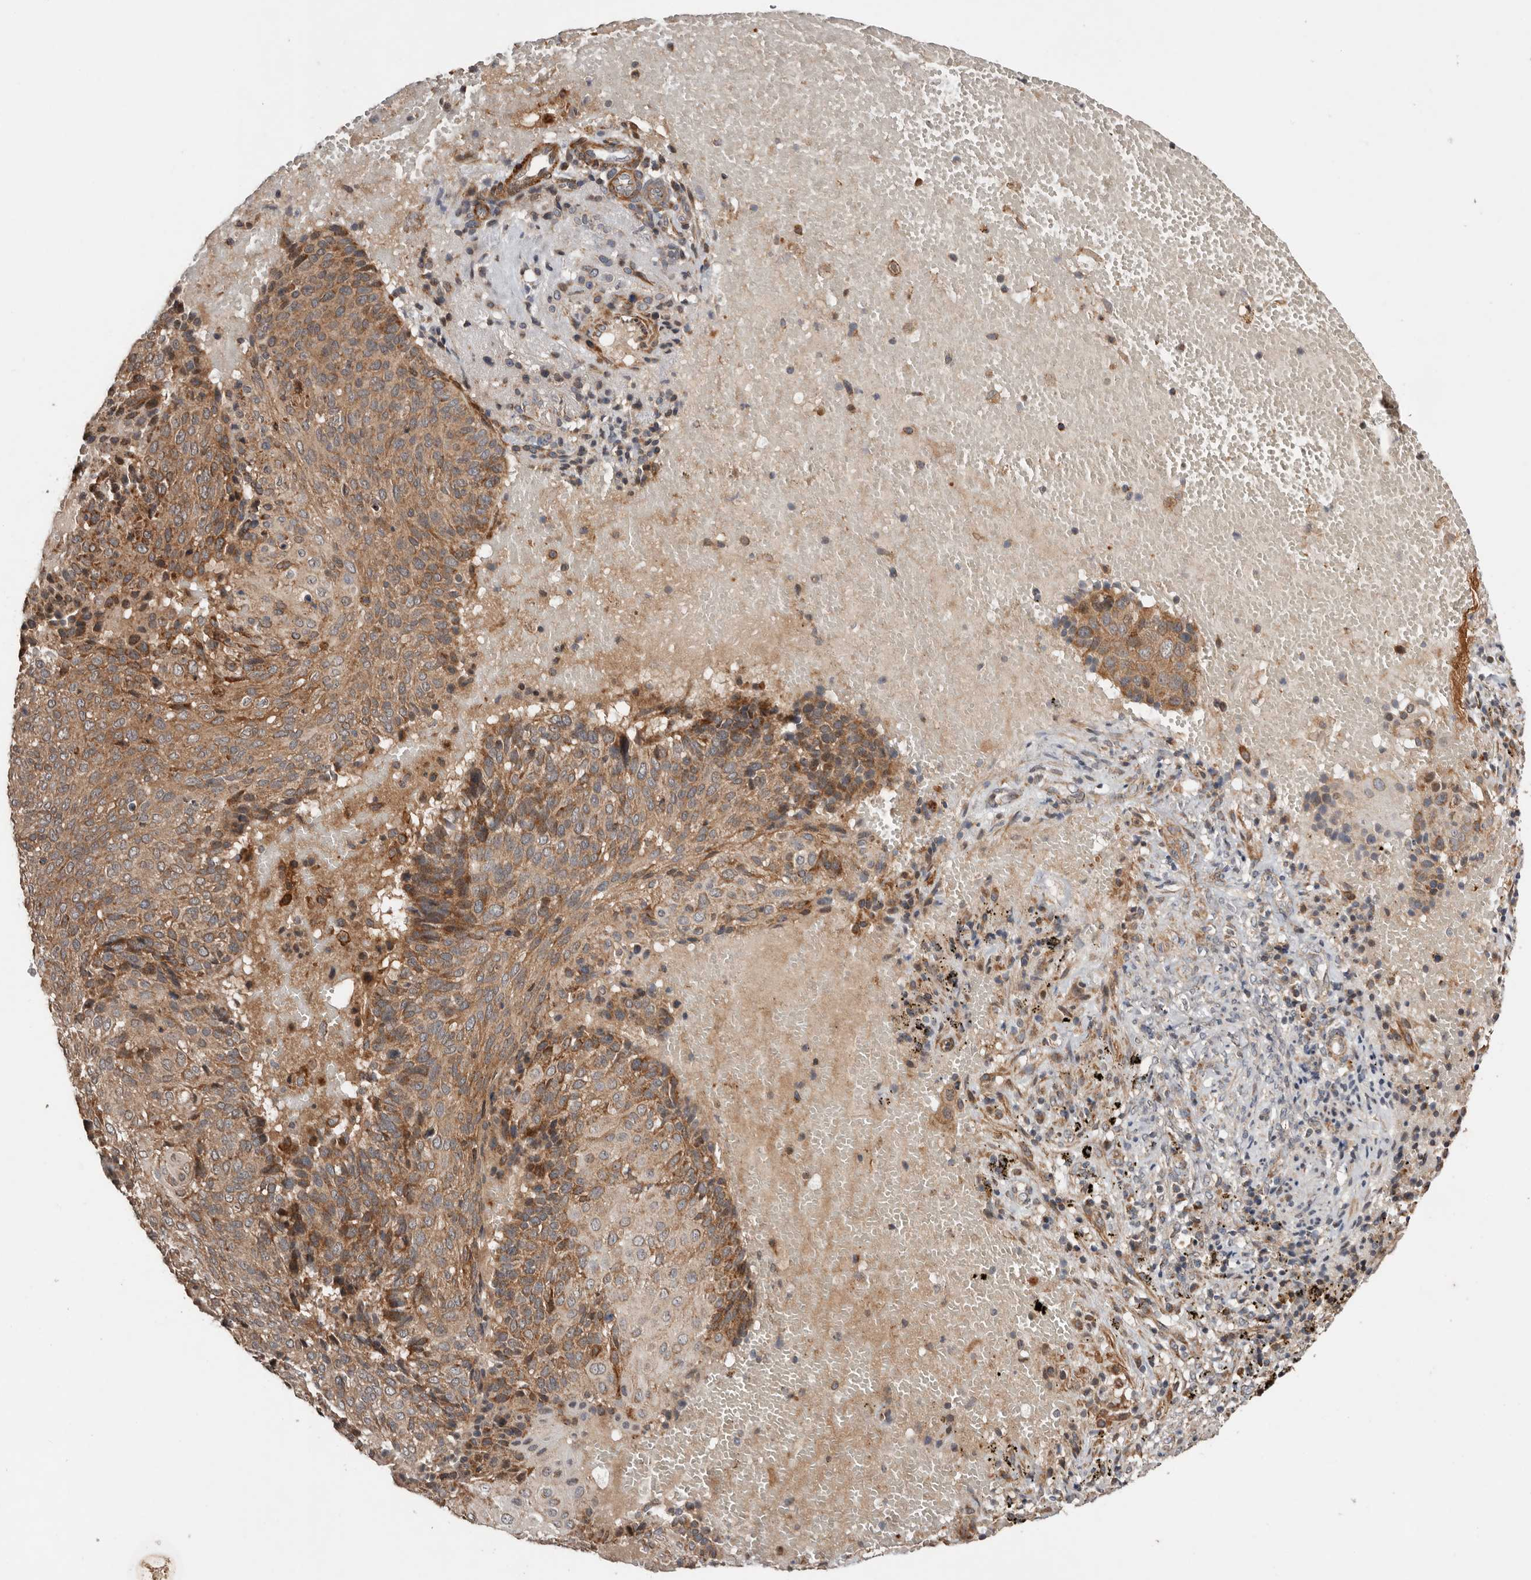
{"staining": {"intensity": "moderate", "quantity": ">75%", "location": "cytoplasmic/membranous"}, "tissue": "cervical cancer", "cell_type": "Tumor cells", "image_type": "cancer", "snomed": [{"axis": "morphology", "description": "Squamous cell carcinoma, NOS"}, {"axis": "topography", "description": "Cervix"}], "caption": "DAB immunohistochemical staining of human squamous cell carcinoma (cervical) shows moderate cytoplasmic/membranous protein positivity in approximately >75% of tumor cells.", "gene": "PROKR1", "patient": {"sex": "female", "age": 74}}